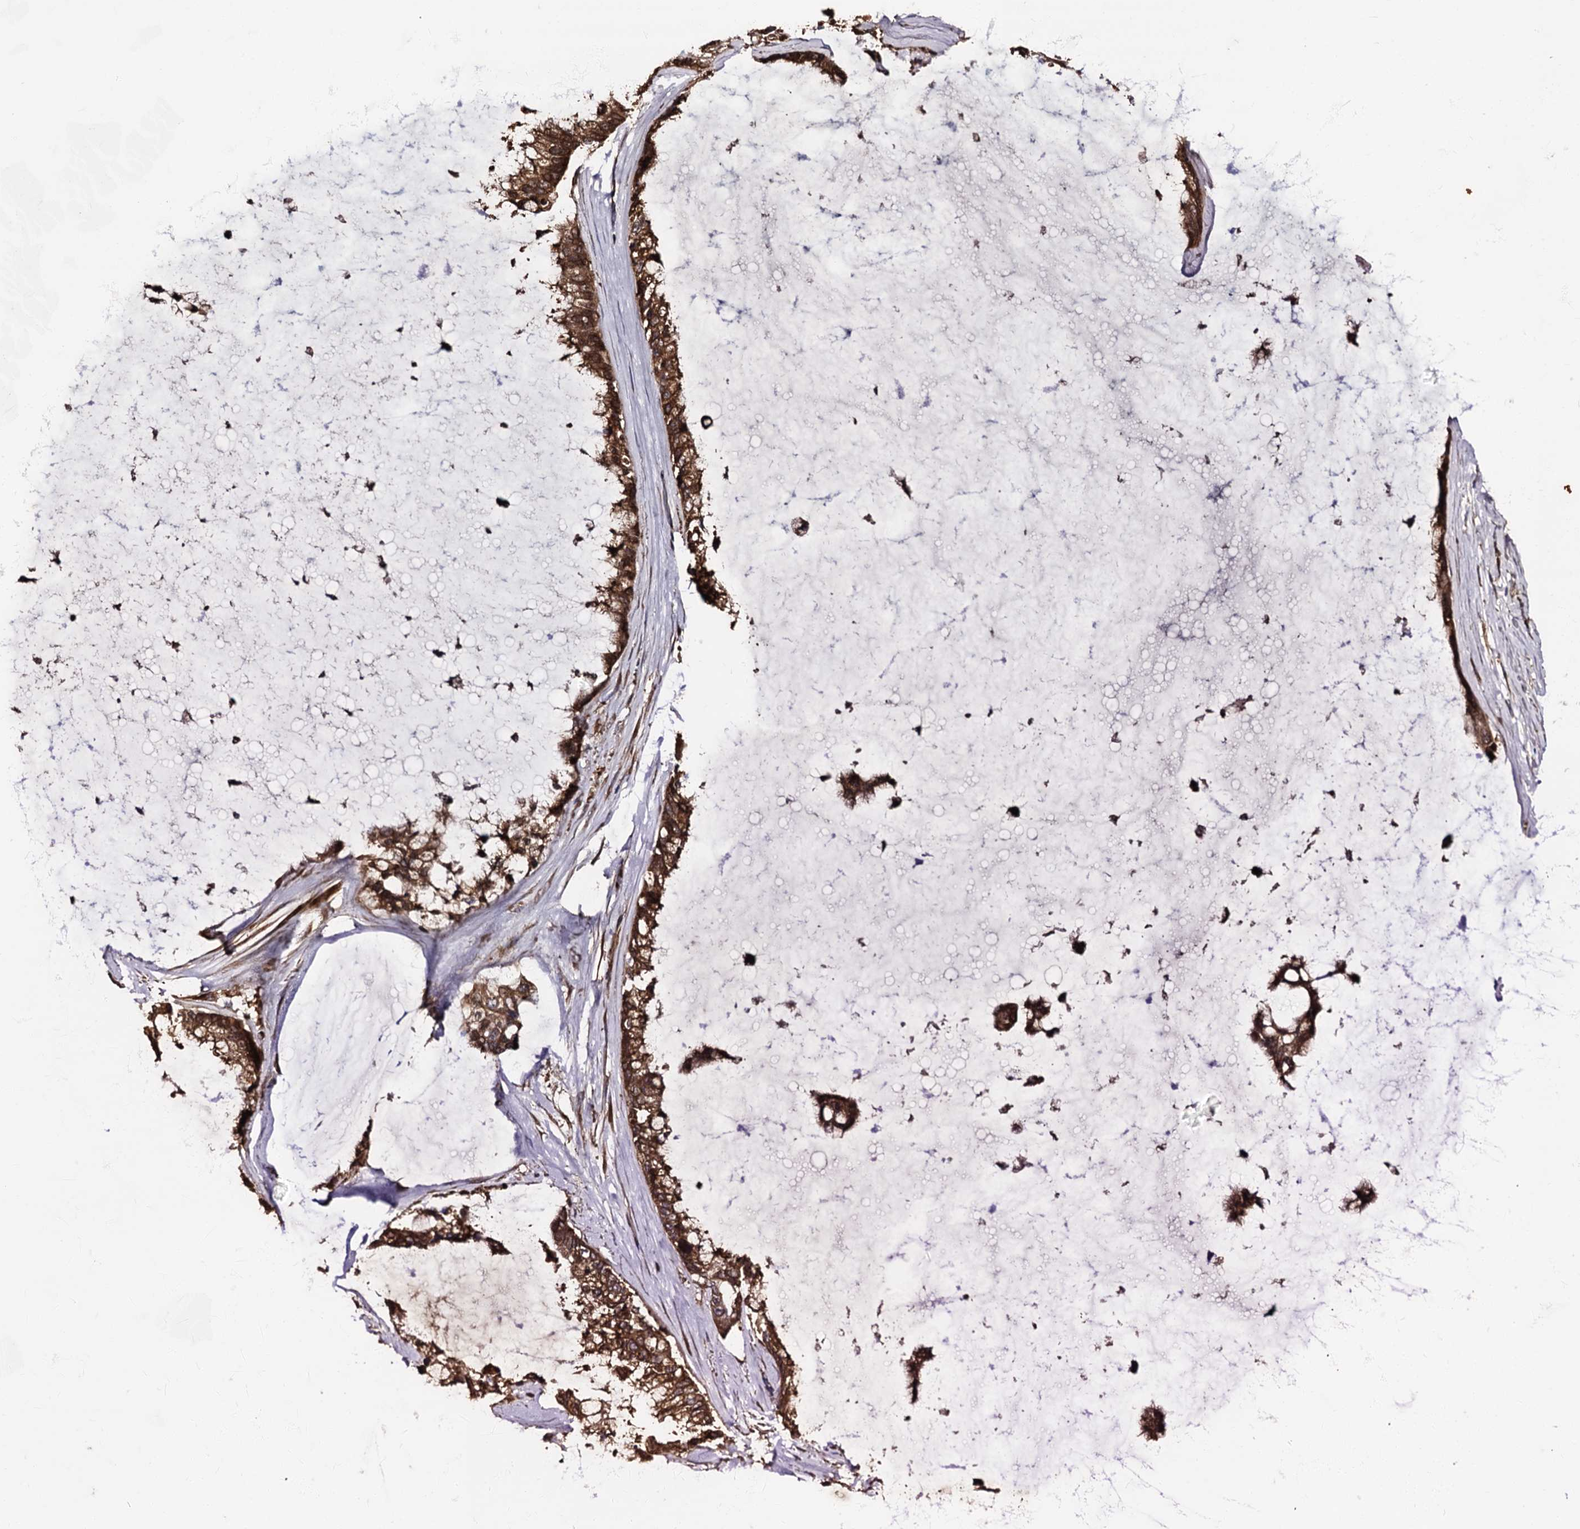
{"staining": {"intensity": "strong", "quantity": ">75%", "location": "cytoplasmic/membranous"}, "tissue": "ovarian cancer", "cell_type": "Tumor cells", "image_type": "cancer", "snomed": [{"axis": "morphology", "description": "Cystadenocarcinoma, mucinous, NOS"}, {"axis": "topography", "description": "Ovary"}], "caption": "Approximately >75% of tumor cells in ovarian mucinous cystadenocarcinoma reveal strong cytoplasmic/membranous protein expression as visualized by brown immunohistochemical staining.", "gene": "ATP2C1", "patient": {"sex": "female", "age": 39}}